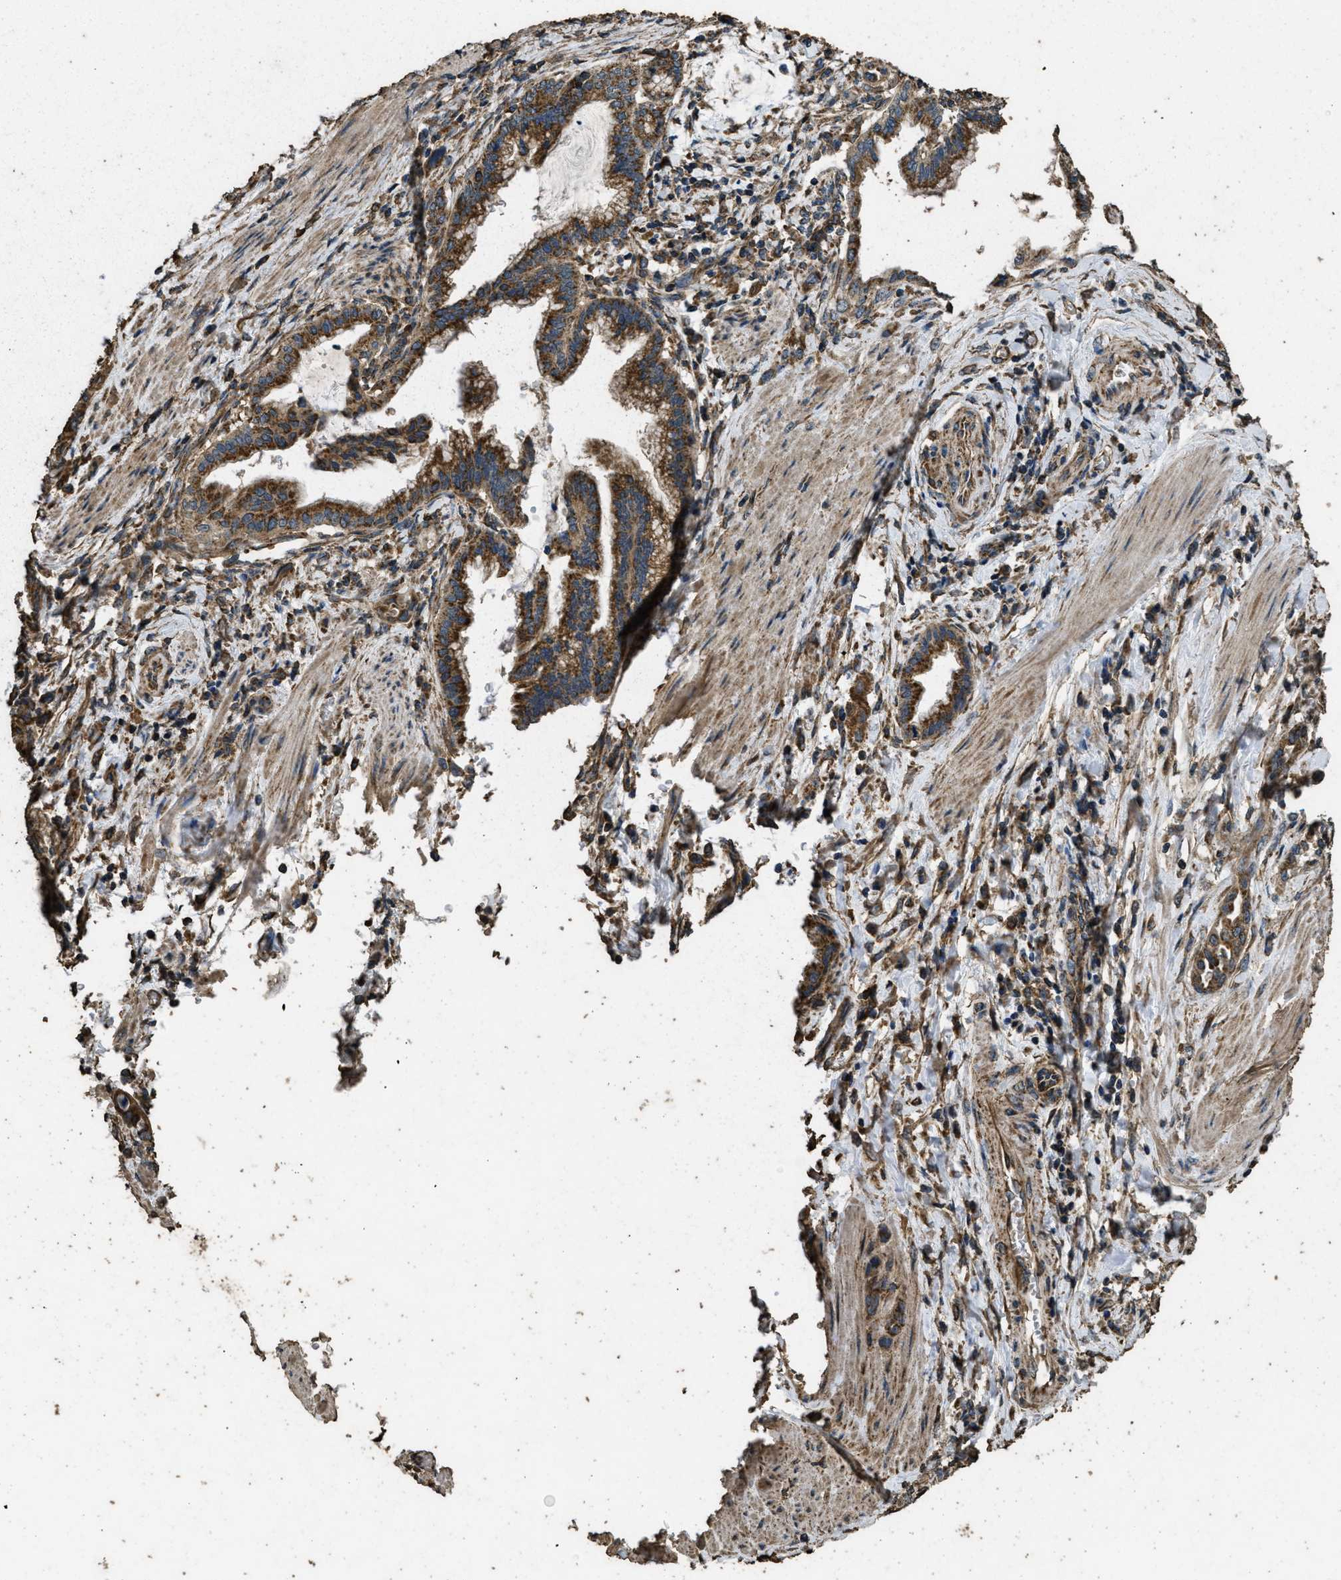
{"staining": {"intensity": "strong", "quantity": ">75%", "location": "cytoplasmic/membranous"}, "tissue": "pancreatic cancer", "cell_type": "Tumor cells", "image_type": "cancer", "snomed": [{"axis": "morphology", "description": "Adenocarcinoma, NOS"}, {"axis": "topography", "description": "Pancreas"}], "caption": "Adenocarcinoma (pancreatic) was stained to show a protein in brown. There is high levels of strong cytoplasmic/membranous expression in approximately >75% of tumor cells.", "gene": "CYRIA", "patient": {"sex": "female", "age": 64}}